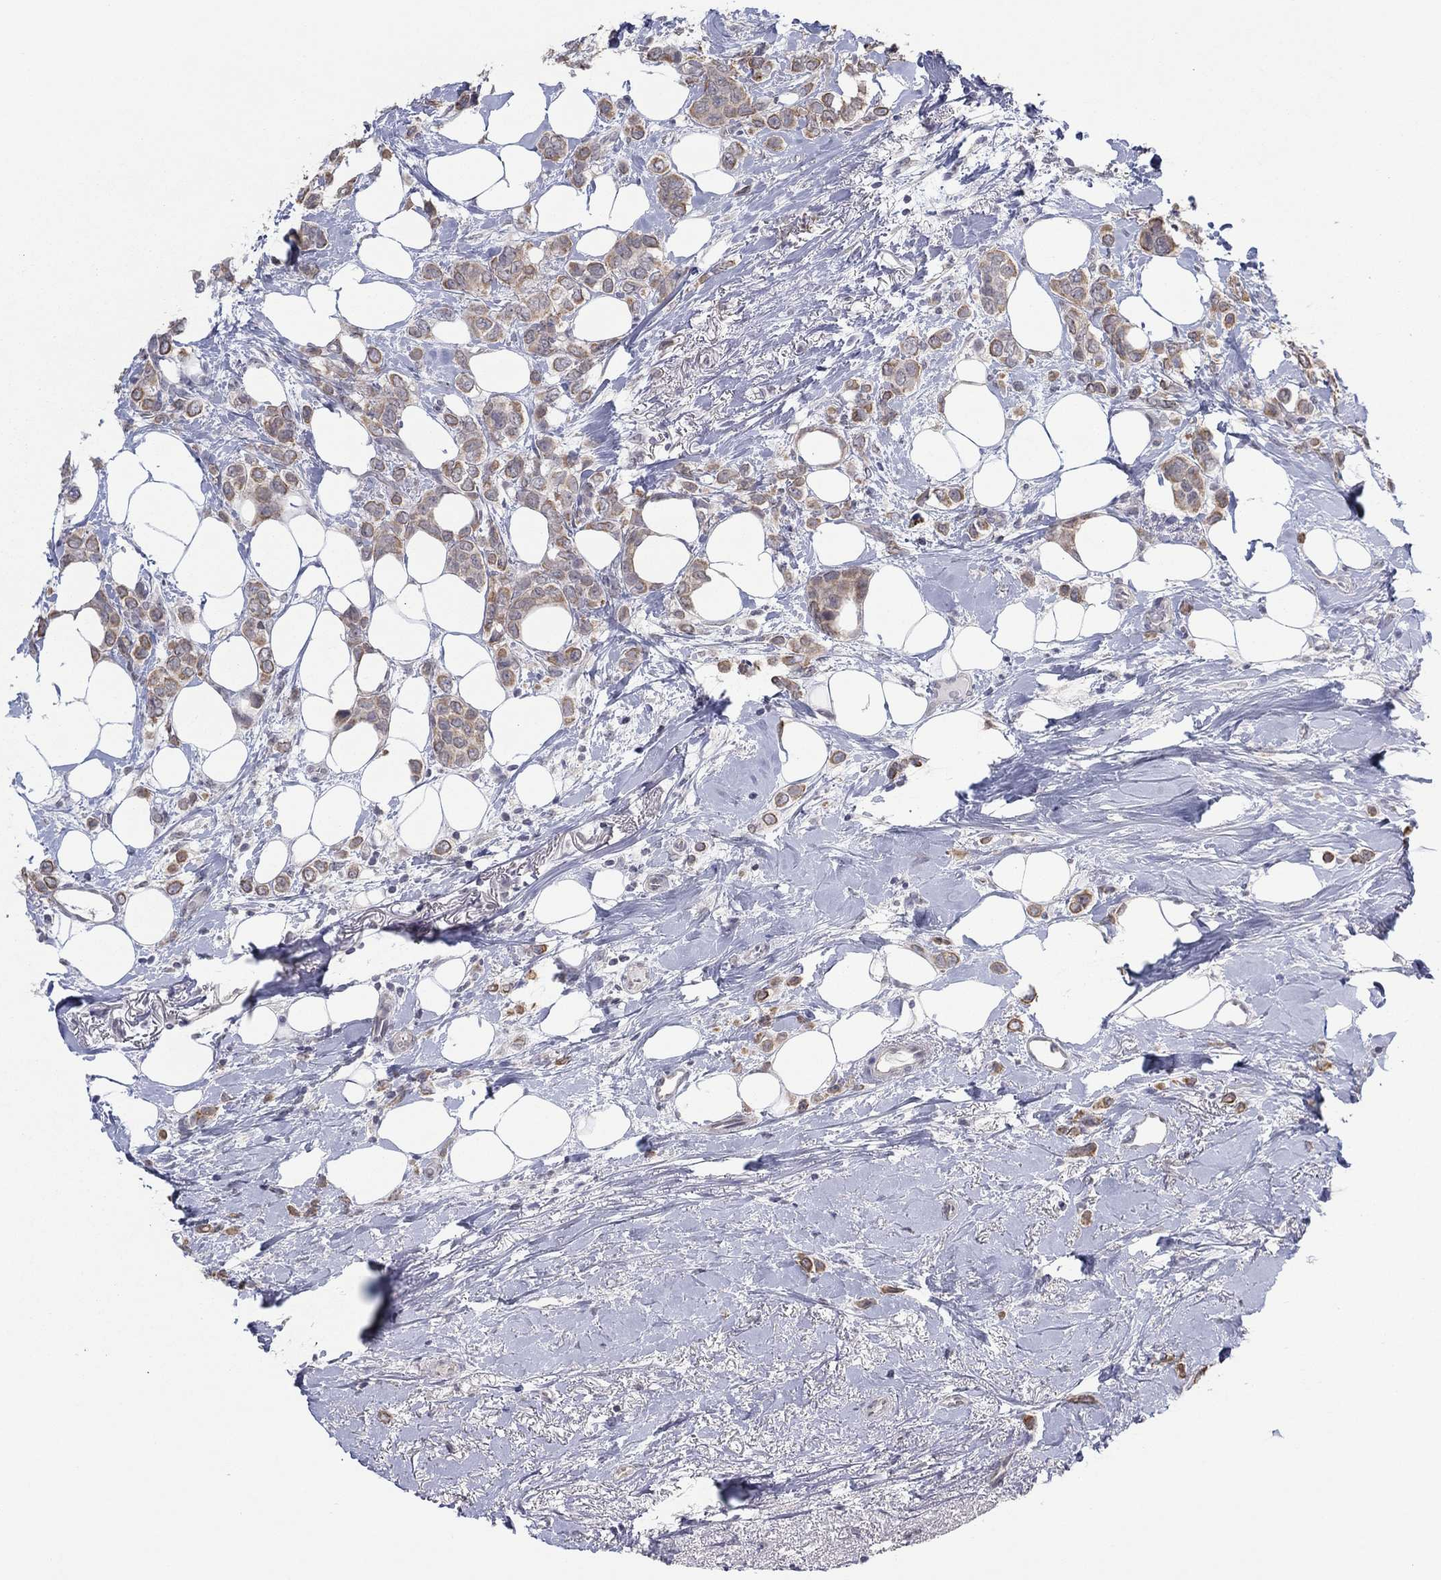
{"staining": {"intensity": "moderate", "quantity": "25%-75%", "location": "cytoplasmic/membranous,nuclear"}, "tissue": "breast cancer", "cell_type": "Tumor cells", "image_type": "cancer", "snomed": [{"axis": "morphology", "description": "Lobular carcinoma"}, {"axis": "topography", "description": "Breast"}], "caption": "Immunohistochemical staining of human breast cancer (lobular carcinoma) exhibits medium levels of moderate cytoplasmic/membranous and nuclear expression in approximately 25%-75% of tumor cells. (DAB (3,3'-diaminobenzidine) IHC, brown staining for protein, blue staining for nuclei).", "gene": "SLC22A2", "patient": {"sex": "female", "age": 66}}